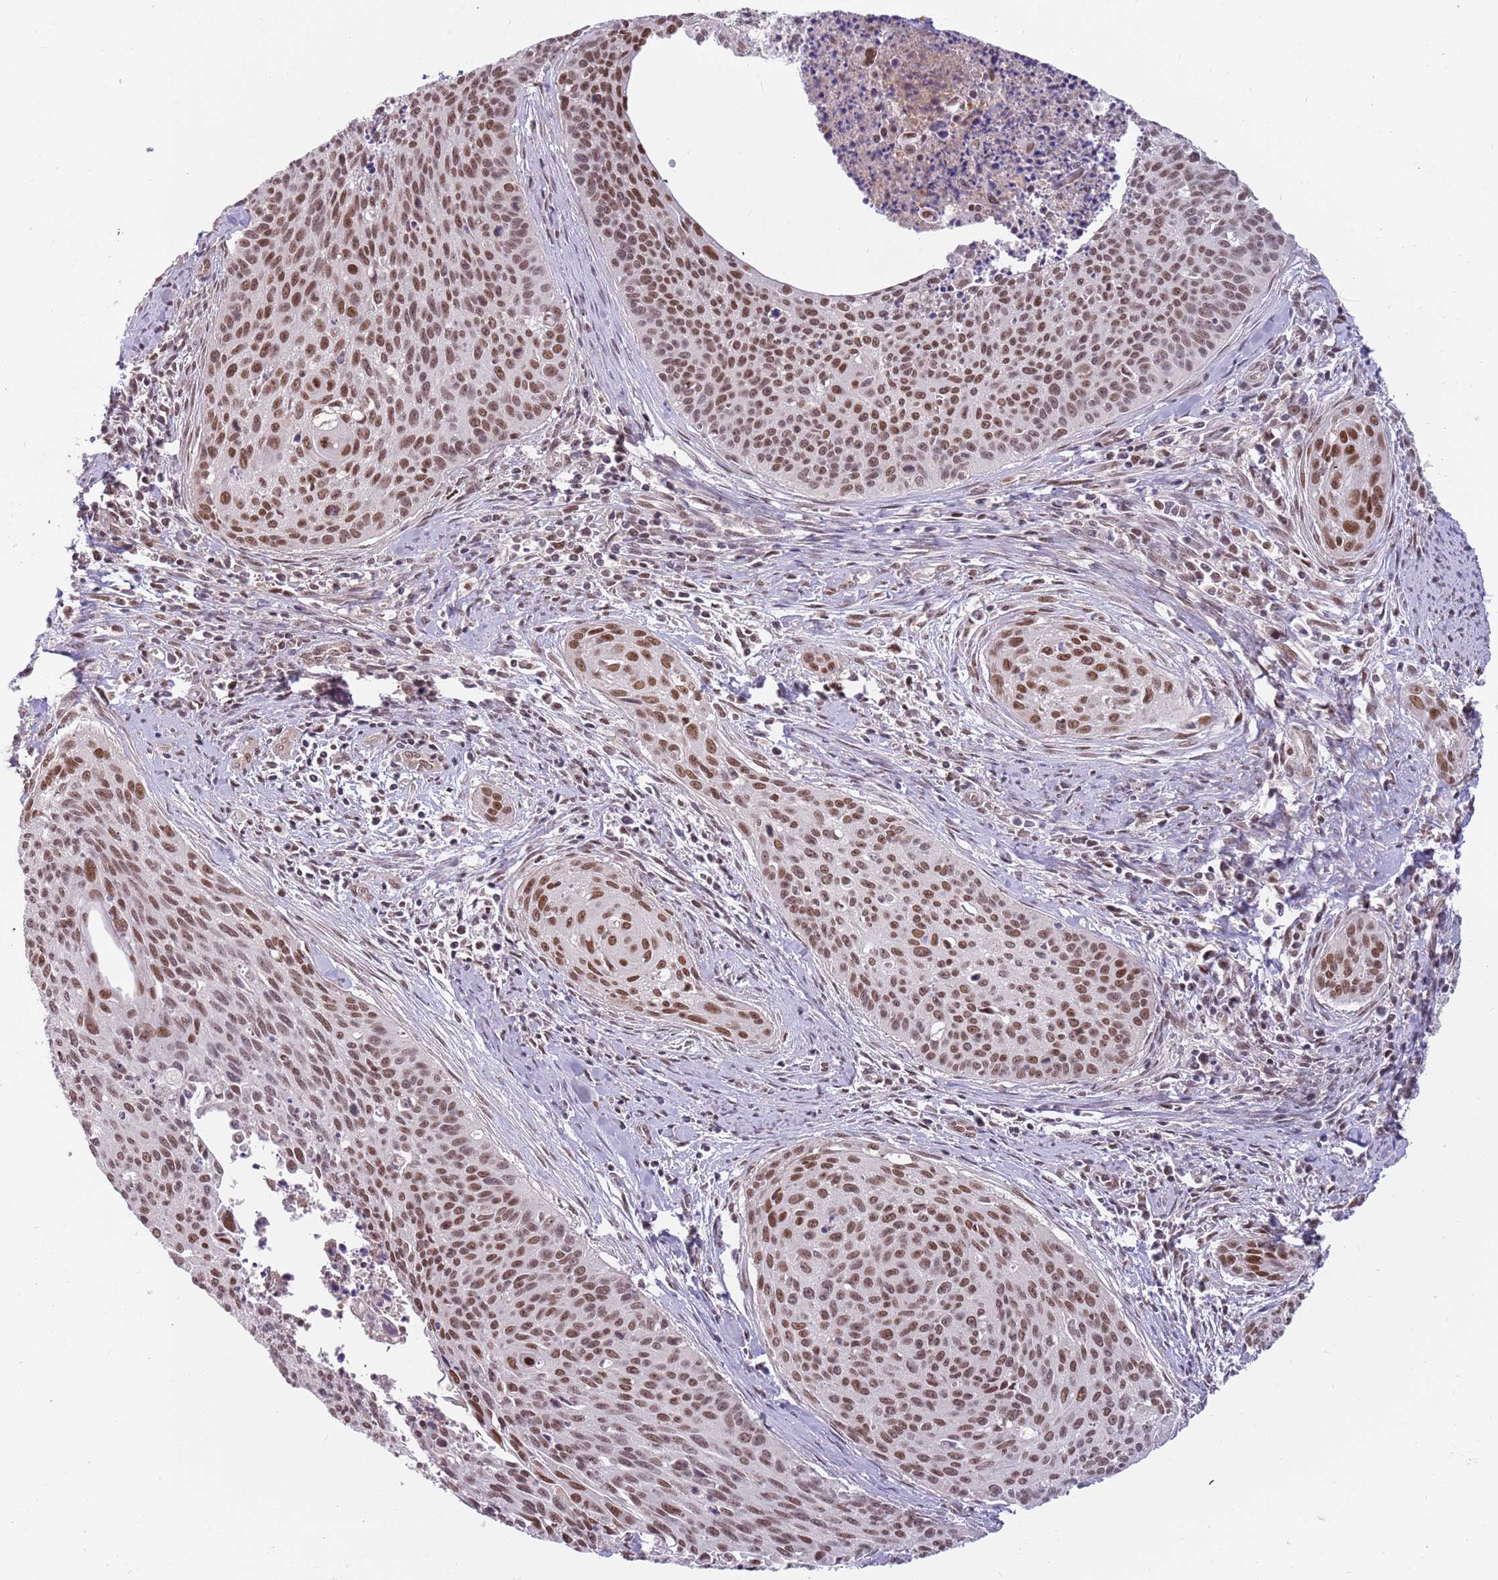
{"staining": {"intensity": "moderate", "quantity": ">75%", "location": "nuclear"}, "tissue": "cervical cancer", "cell_type": "Tumor cells", "image_type": "cancer", "snomed": [{"axis": "morphology", "description": "Squamous cell carcinoma, NOS"}, {"axis": "topography", "description": "Cervix"}], "caption": "Squamous cell carcinoma (cervical) tissue demonstrates moderate nuclear expression in about >75% of tumor cells, visualized by immunohistochemistry.", "gene": "ZBTB7A", "patient": {"sex": "female", "age": 55}}